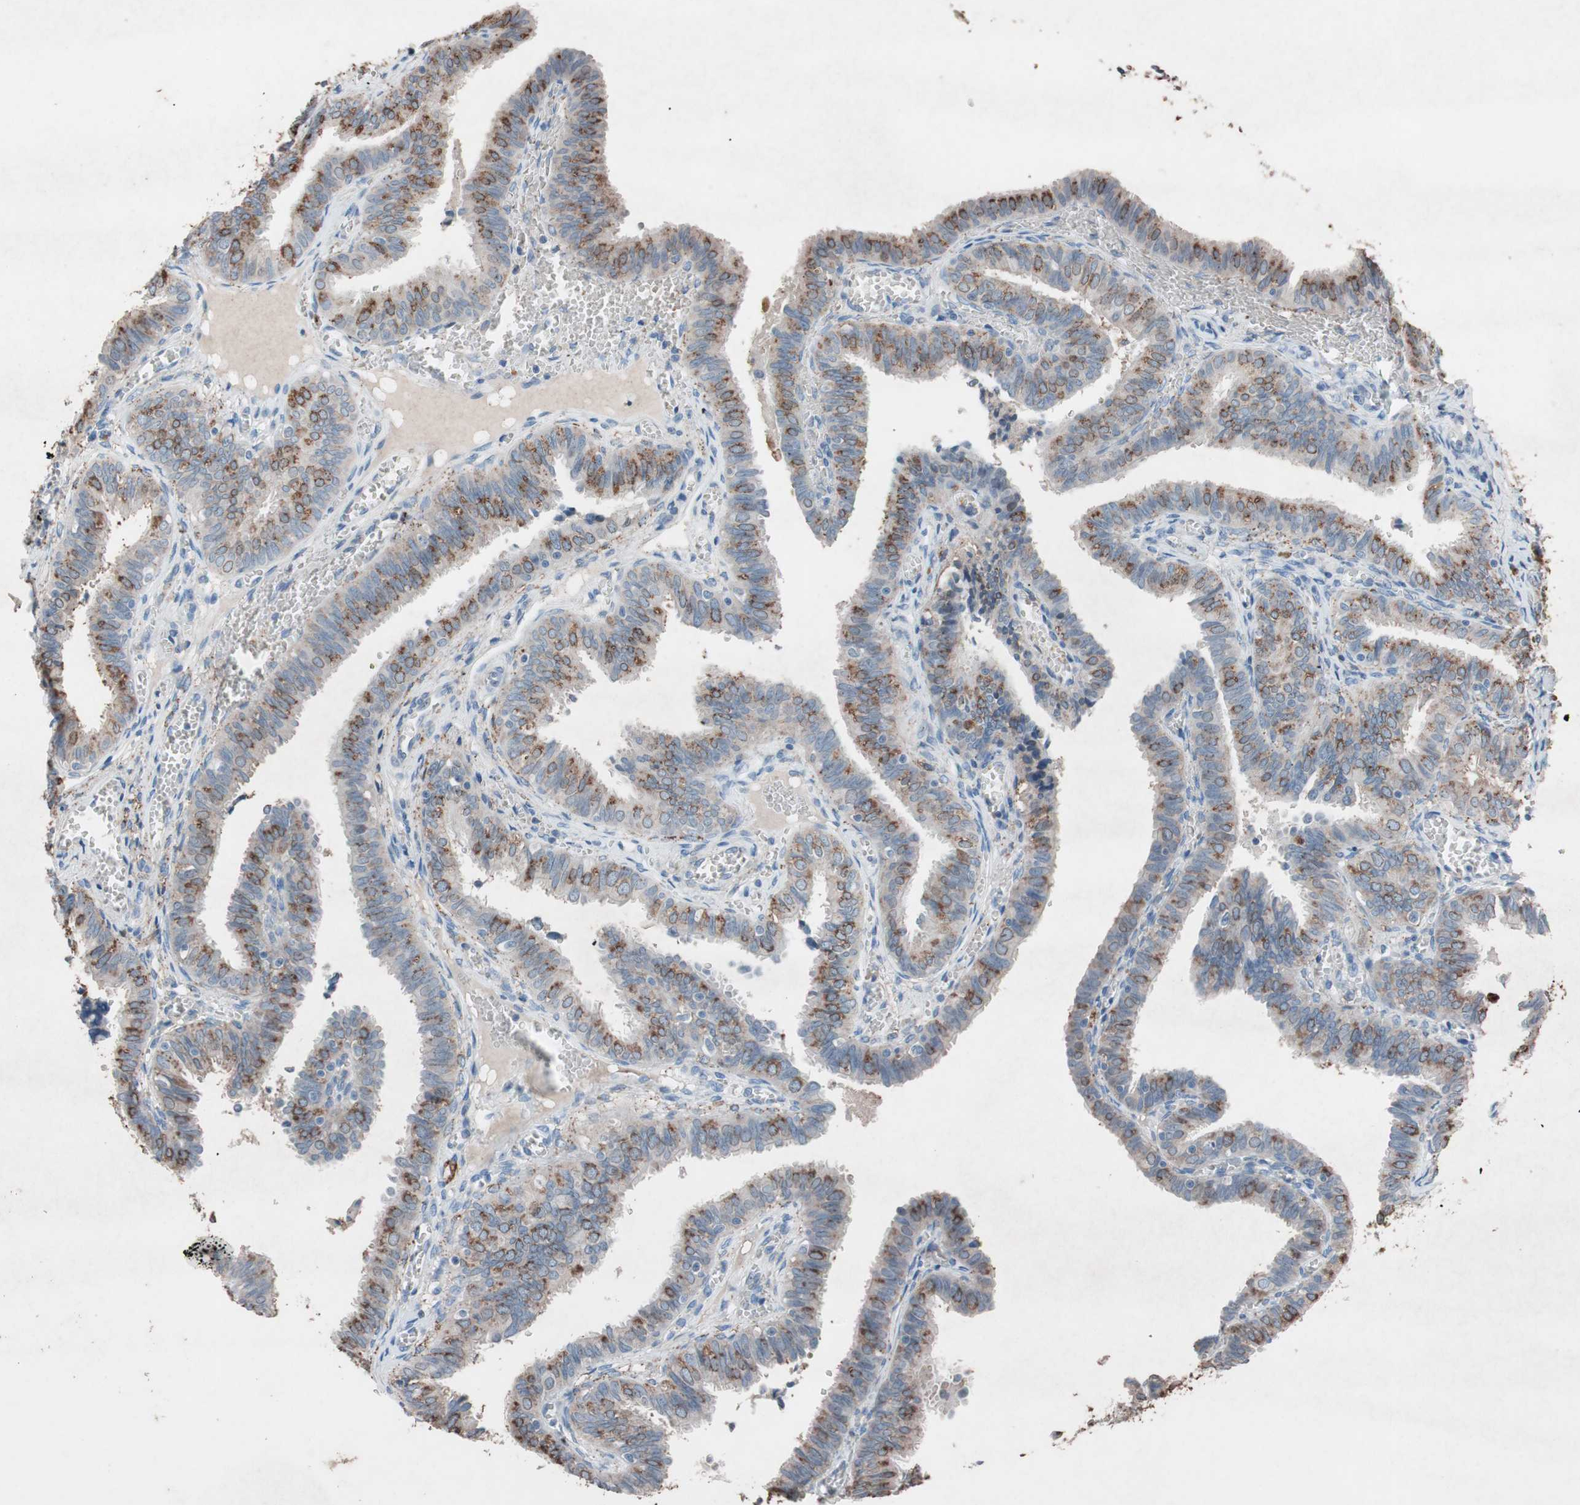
{"staining": {"intensity": "moderate", "quantity": "25%-75%", "location": "cytoplasmic/membranous"}, "tissue": "fallopian tube", "cell_type": "Glandular cells", "image_type": "normal", "snomed": [{"axis": "morphology", "description": "Normal tissue, NOS"}, {"axis": "topography", "description": "Fallopian tube"}], "caption": "Protein staining demonstrates moderate cytoplasmic/membranous staining in approximately 25%-75% of glandular cells in unremarkable fallopian tube.", "gene": "GRB7", "patient": {"sex": "female", "age": 46}}